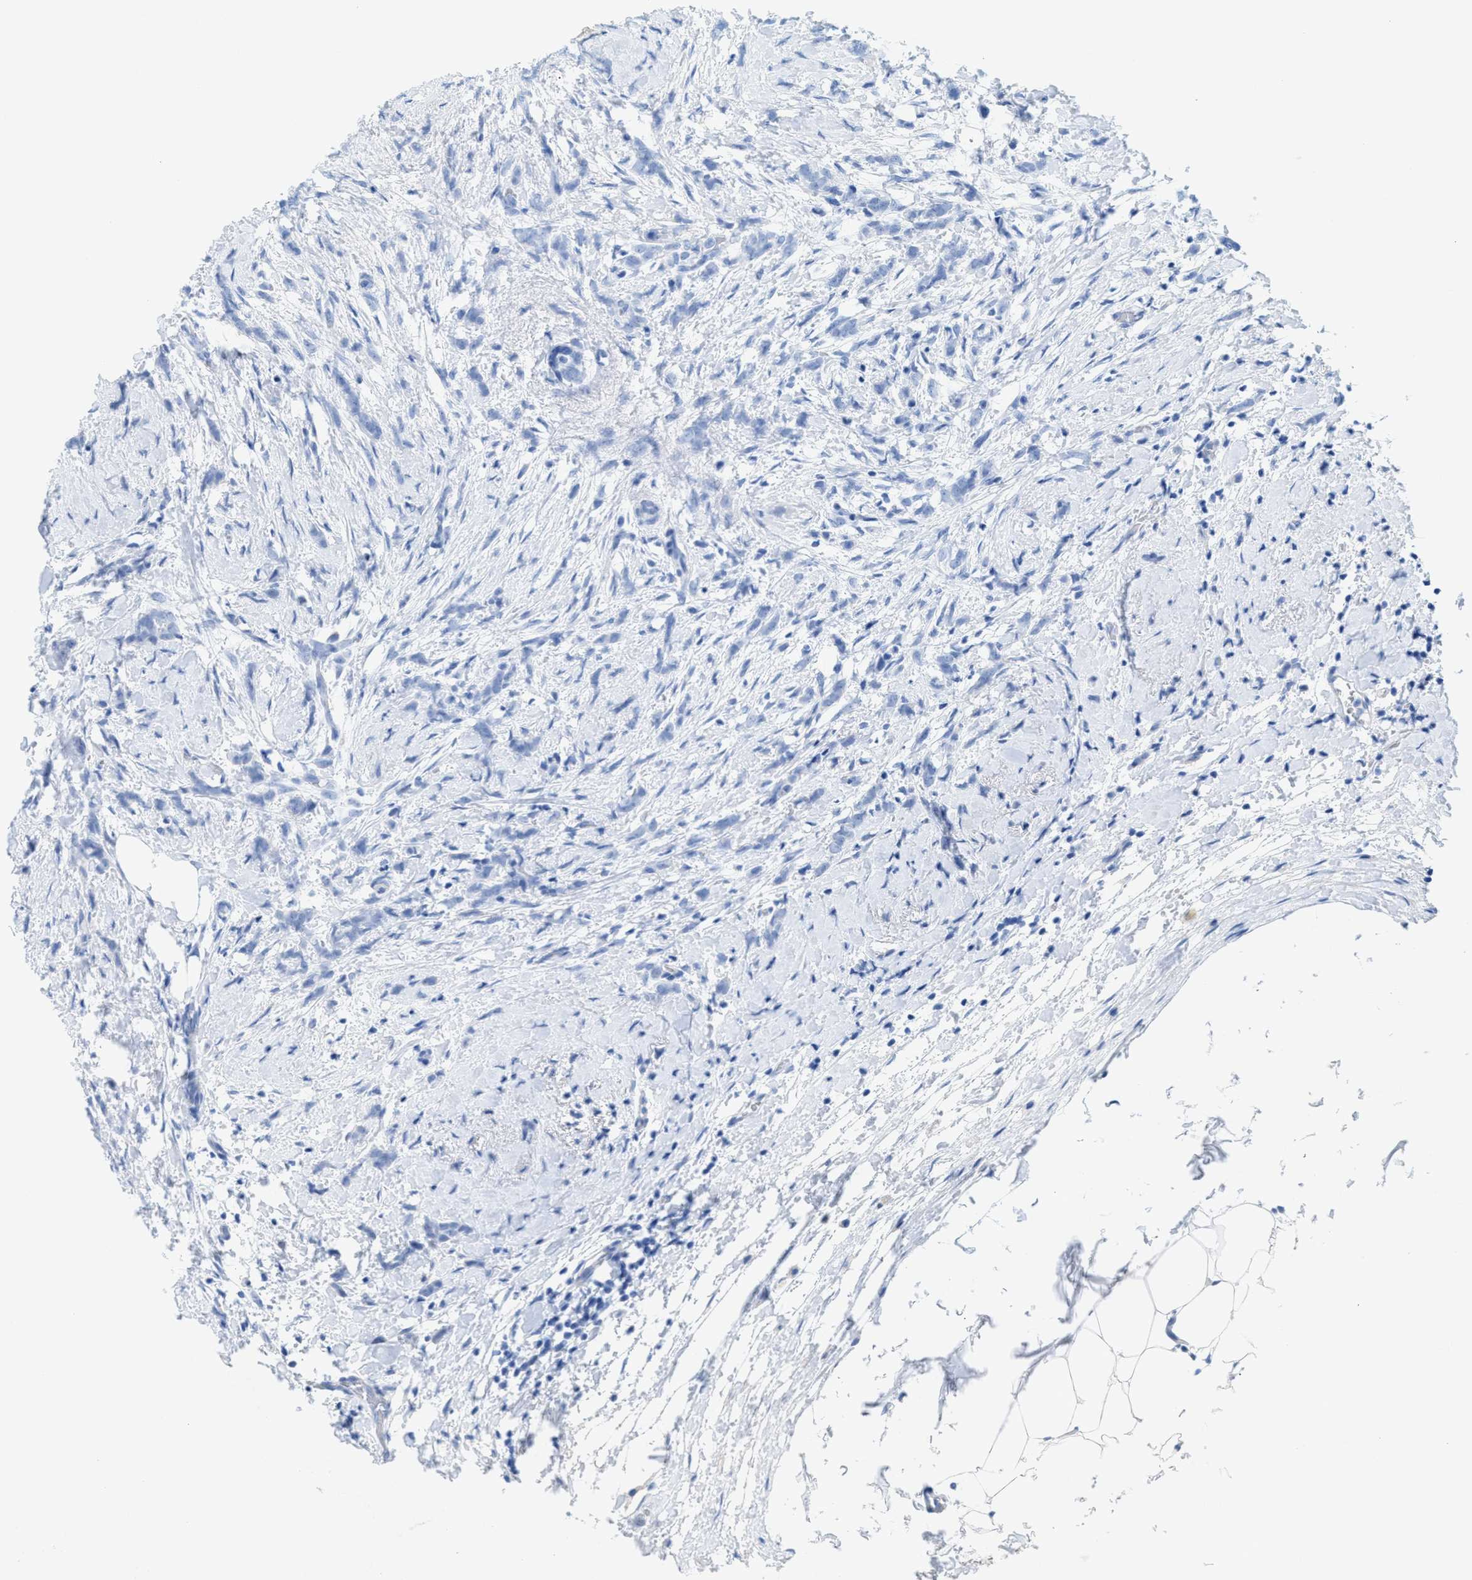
{"staining": {"intensity": "negative", "quantity": "none", "location": "none"}, "tissue": "breast cancer", "cell_type": "Tumor cells", "image_type": "cancer", "snomed": [{"axis": "morphology", "description": "Lobular carcinoma, in situ"}, {"axis": "morphology", "description": "Lobular carcinoma"}, {"axis": "topography", "description": "Breast"}], "caption": "A high-resolution histopathology image shows immunohistochemistry staining of lobular carcinoma (breast), which reveals no significant positivity in tumor cells.", "gene": "ANKFN1", "patient": {"sex": "female", "age": 41}}